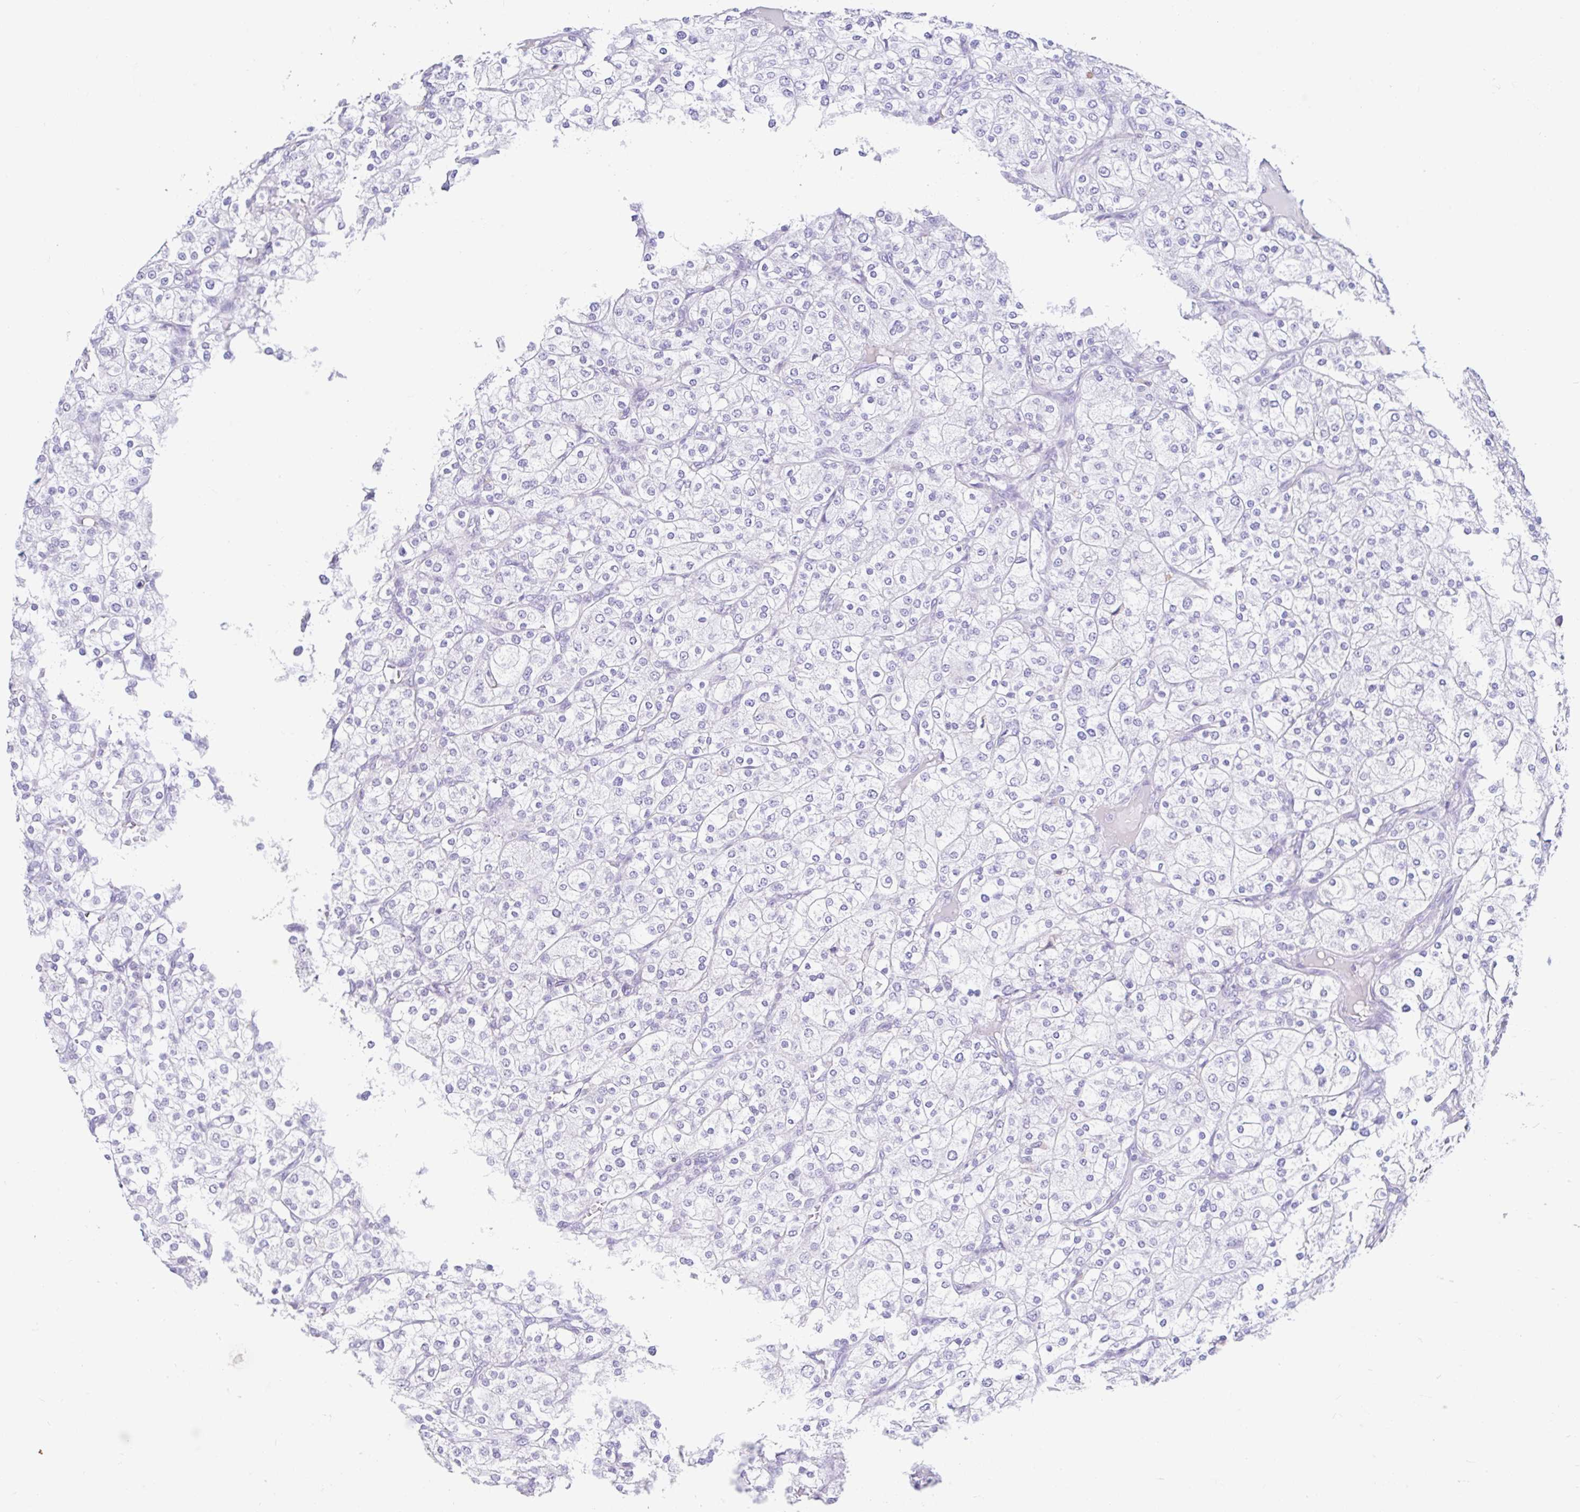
{"staining": {"intensity": "negative", "quantity": "none", "location": "none"}, "tissue": "renal cancer", "cell_type": "Tumor cells", "image_type": "cancer", "snomed": [{"axis": "morphology", "description": "Adenocarcinoma, NOS"}, {"axis": "topography", "description": "Kidney"}], "caption": "Protein analysis of renal cancer (adenocarcinoma) displays no significant staining in tumor cells.", "gene": "DCAF17", "patient": {"sex": "male", "age": 80}}